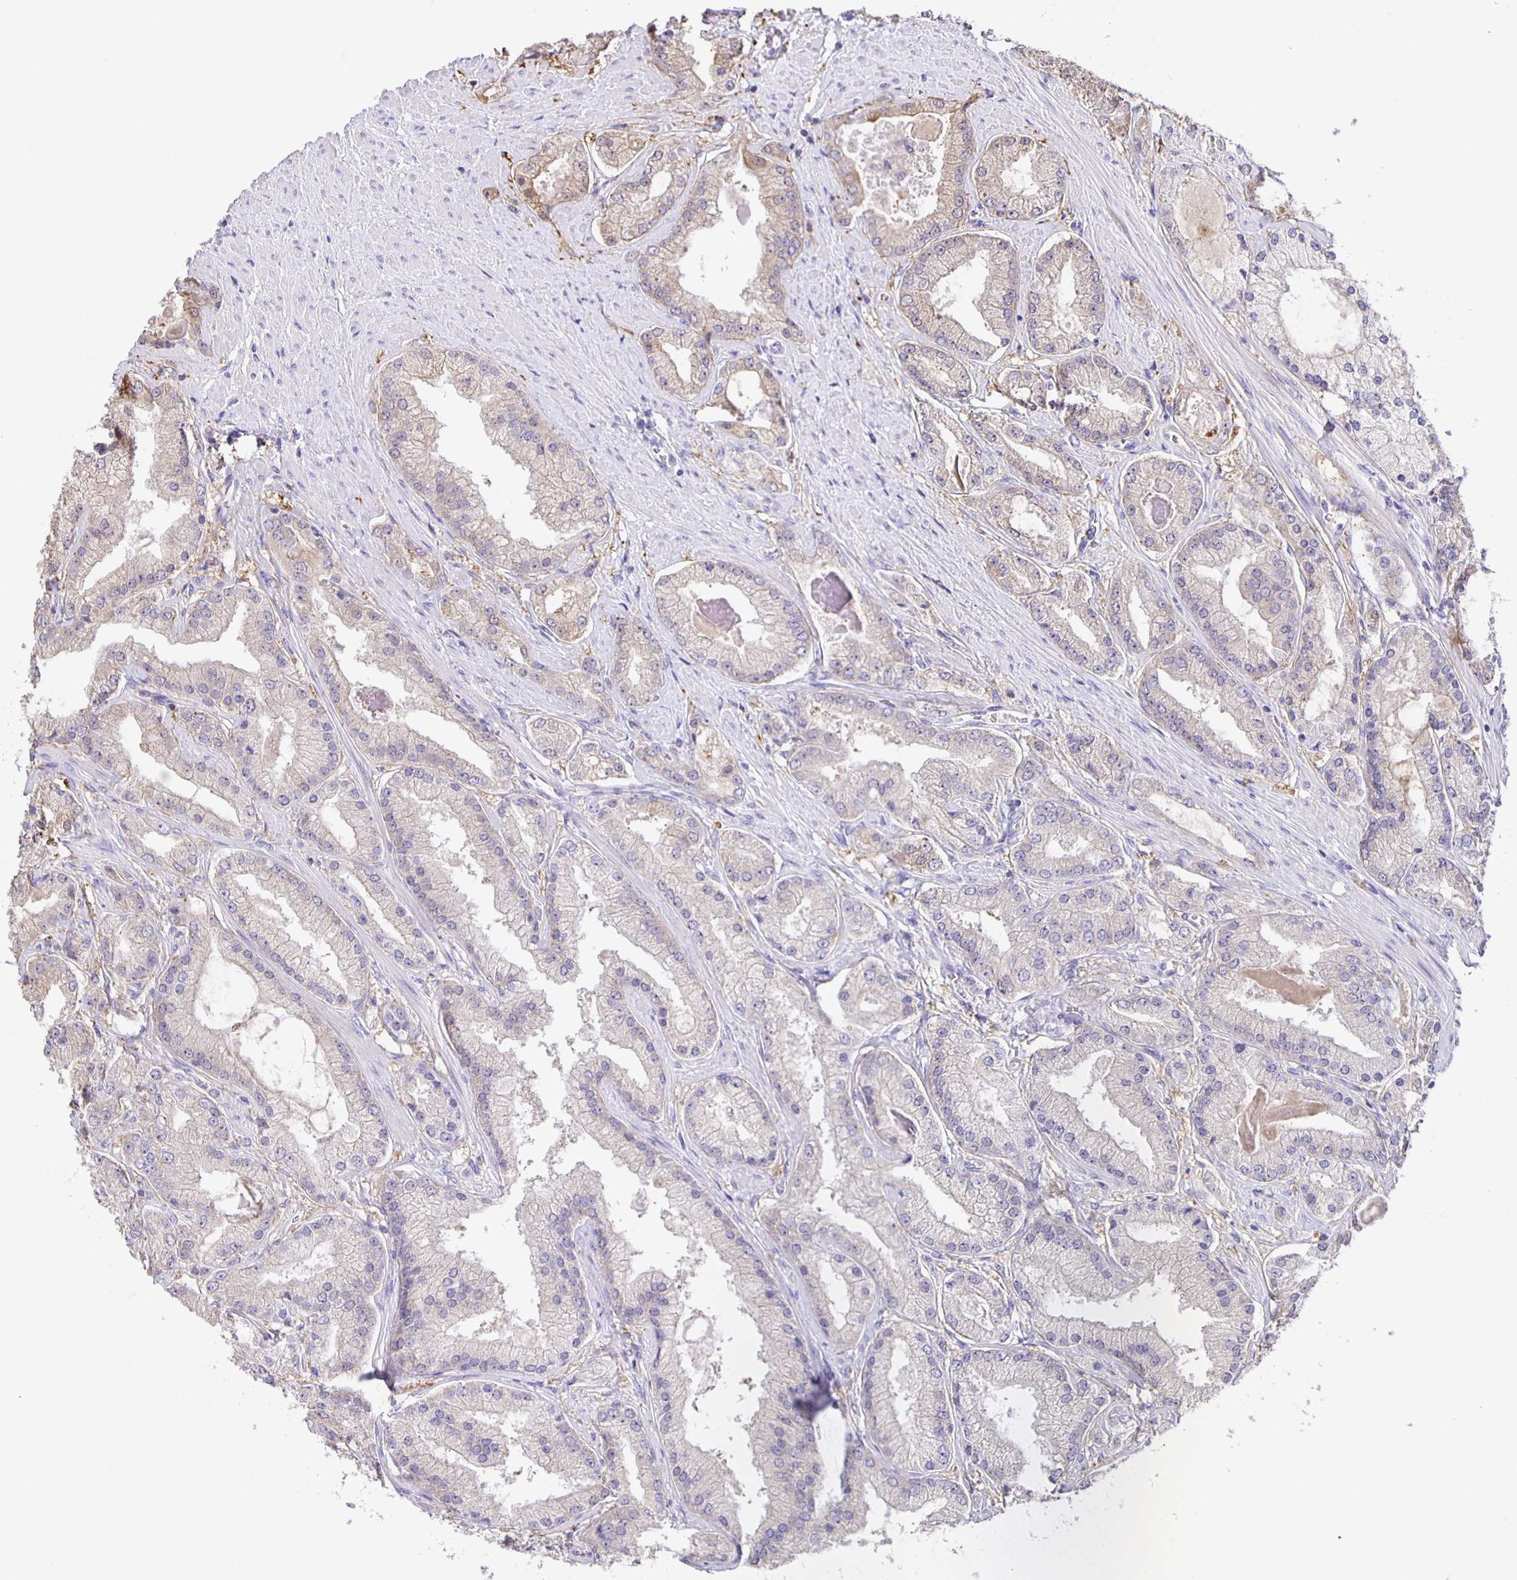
{"staining": {"intensity": "weak", "quantity": "<25%", "location": "cytoplasmic/membranous"}, "tissue": "prostate cancer", "cell_type": "Tumor cells", "image_type": "cancer", "snomed": [{"axis": "morphology", "description": "Adenocarcinoma, High grade"}, {"axis": "topography", "description": "Prostate"}], "caption": "Immunohistochemical staining of human prostate cancer shows no significant positivity in tumor cells. (DAB immunohistochemistry, high magnification).", "gene": "JMJD4", "patient": {"sex": "male", "age": 67}}